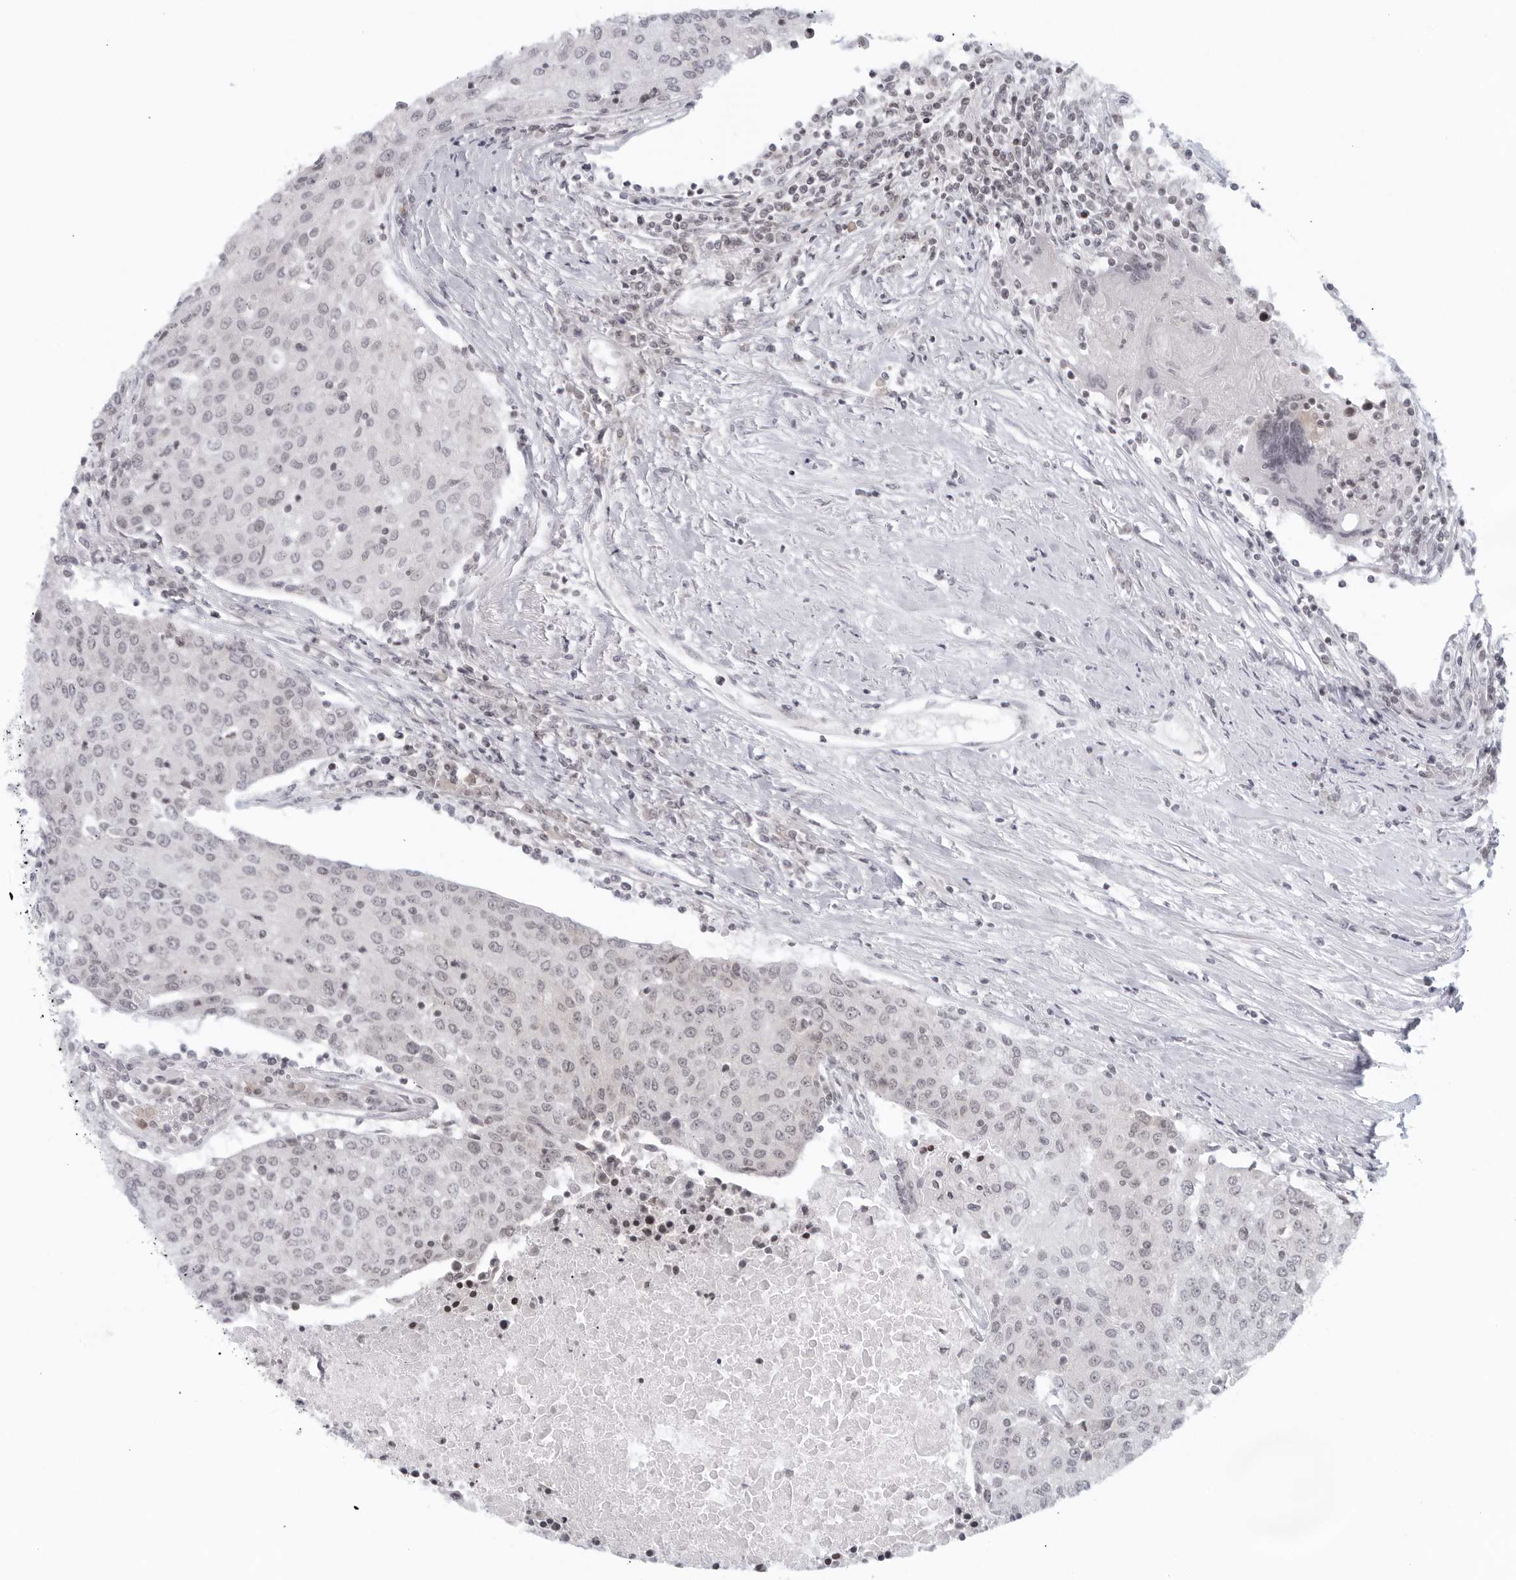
{"staining": {"intensity": "negative", "quantity": "none", "location": "none"}, "tissue": "urothelial cancer", "cell_type": "Tumor cells", "image_type": "cancer", "snomed": [{"axis": "morphology", "description": "Urothelial carcinoma, High grade"}, {"axis": "topography", "description": "Urinary bladder"}], "caption": "Histopathology image shows no protein expression in tumor cells of urothelial cancer tissue.", "gene": "RAB11FIP3", "patient": {"sex": "female", "age": 85}}